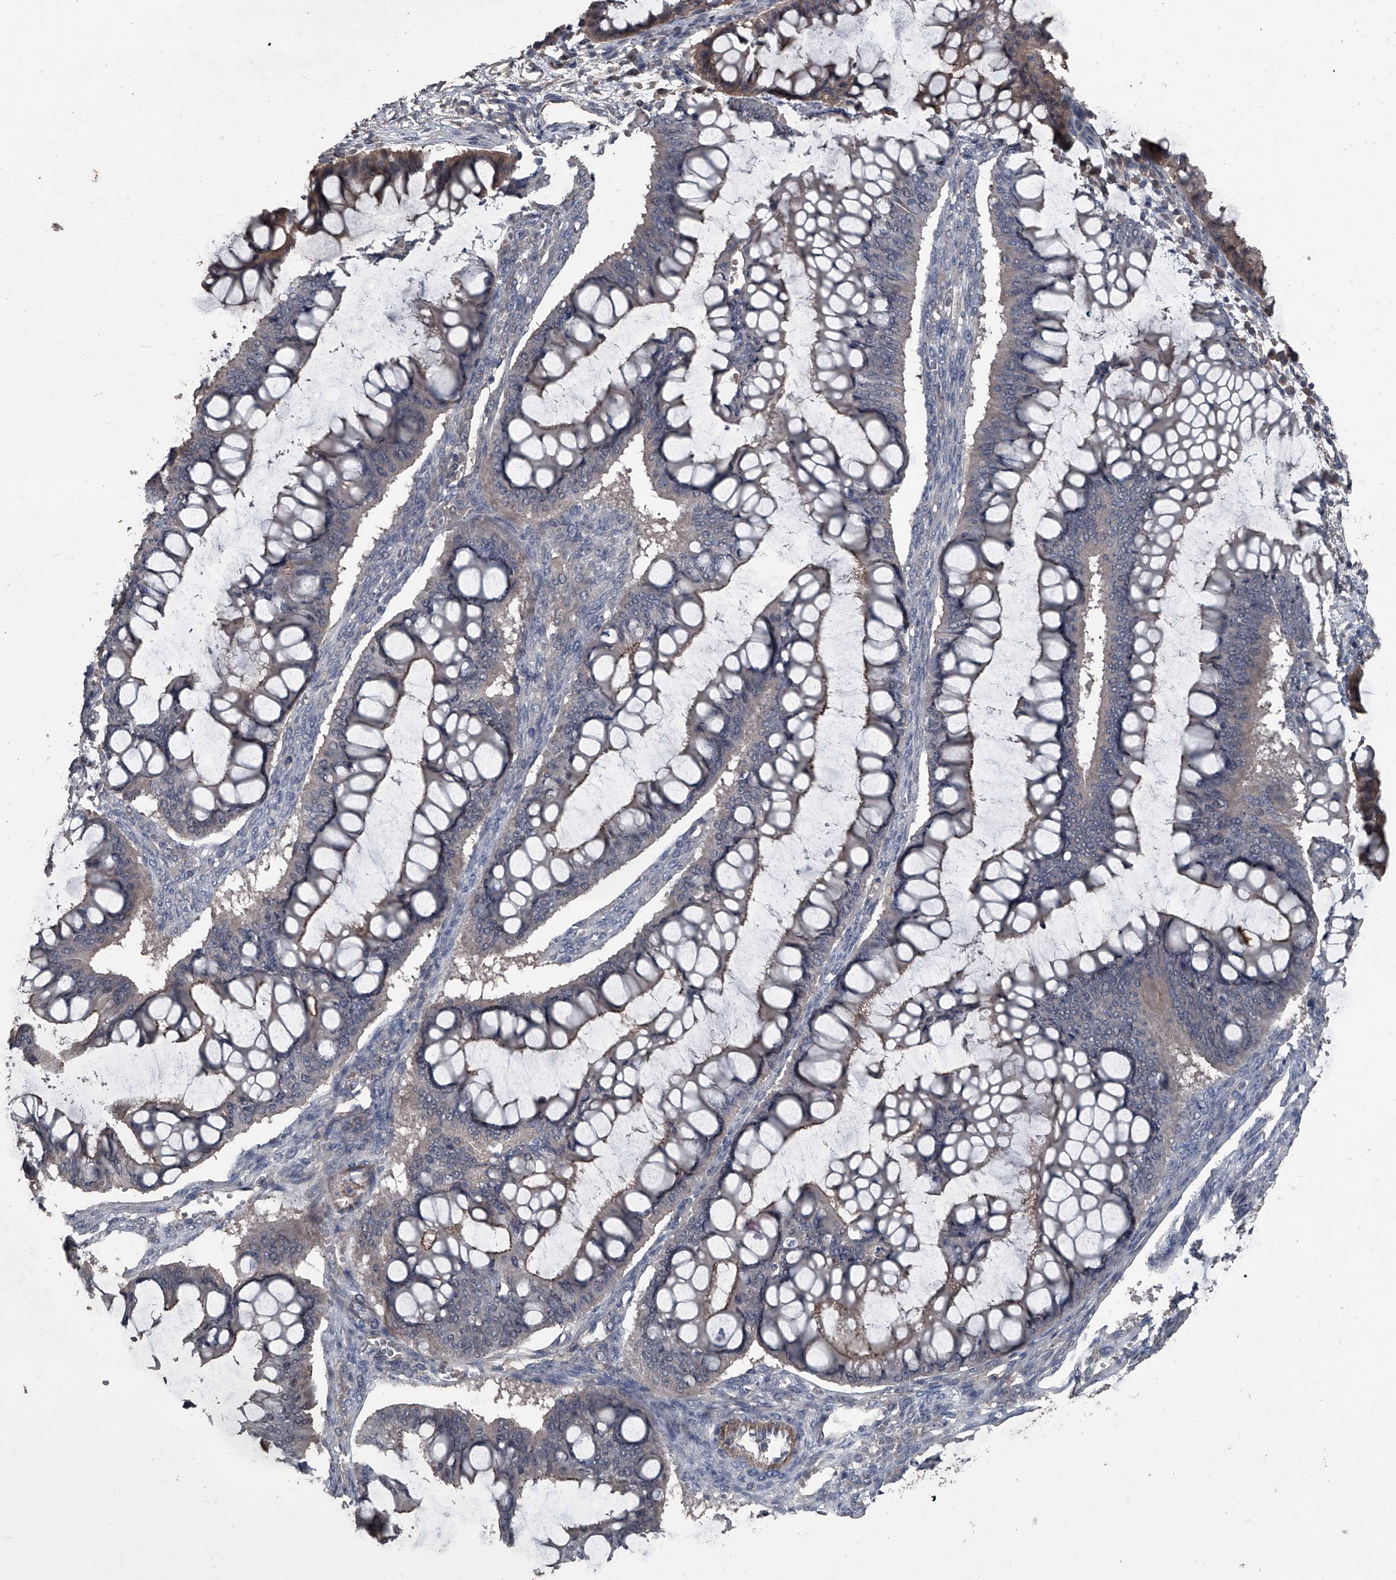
{"staining": {"intensity": "weak", "quantity": "<25%", "location": "cytoplasmic/membranous"}, "tissue": "ovarian cancer", "cell_type": "Tumor cells", "image_type": "cancer", "snomed": [{"axis": "morphology", "description": "Cystadenocarcinoma, mucinous, NOS"}, {"axis": "topography", "description": "Ovary"}], "caption": "Tumor cells show no significant protein expression in ovarian cancer.", "gene": "OARD1", "patient": {"sex": "female", "age": 73}}